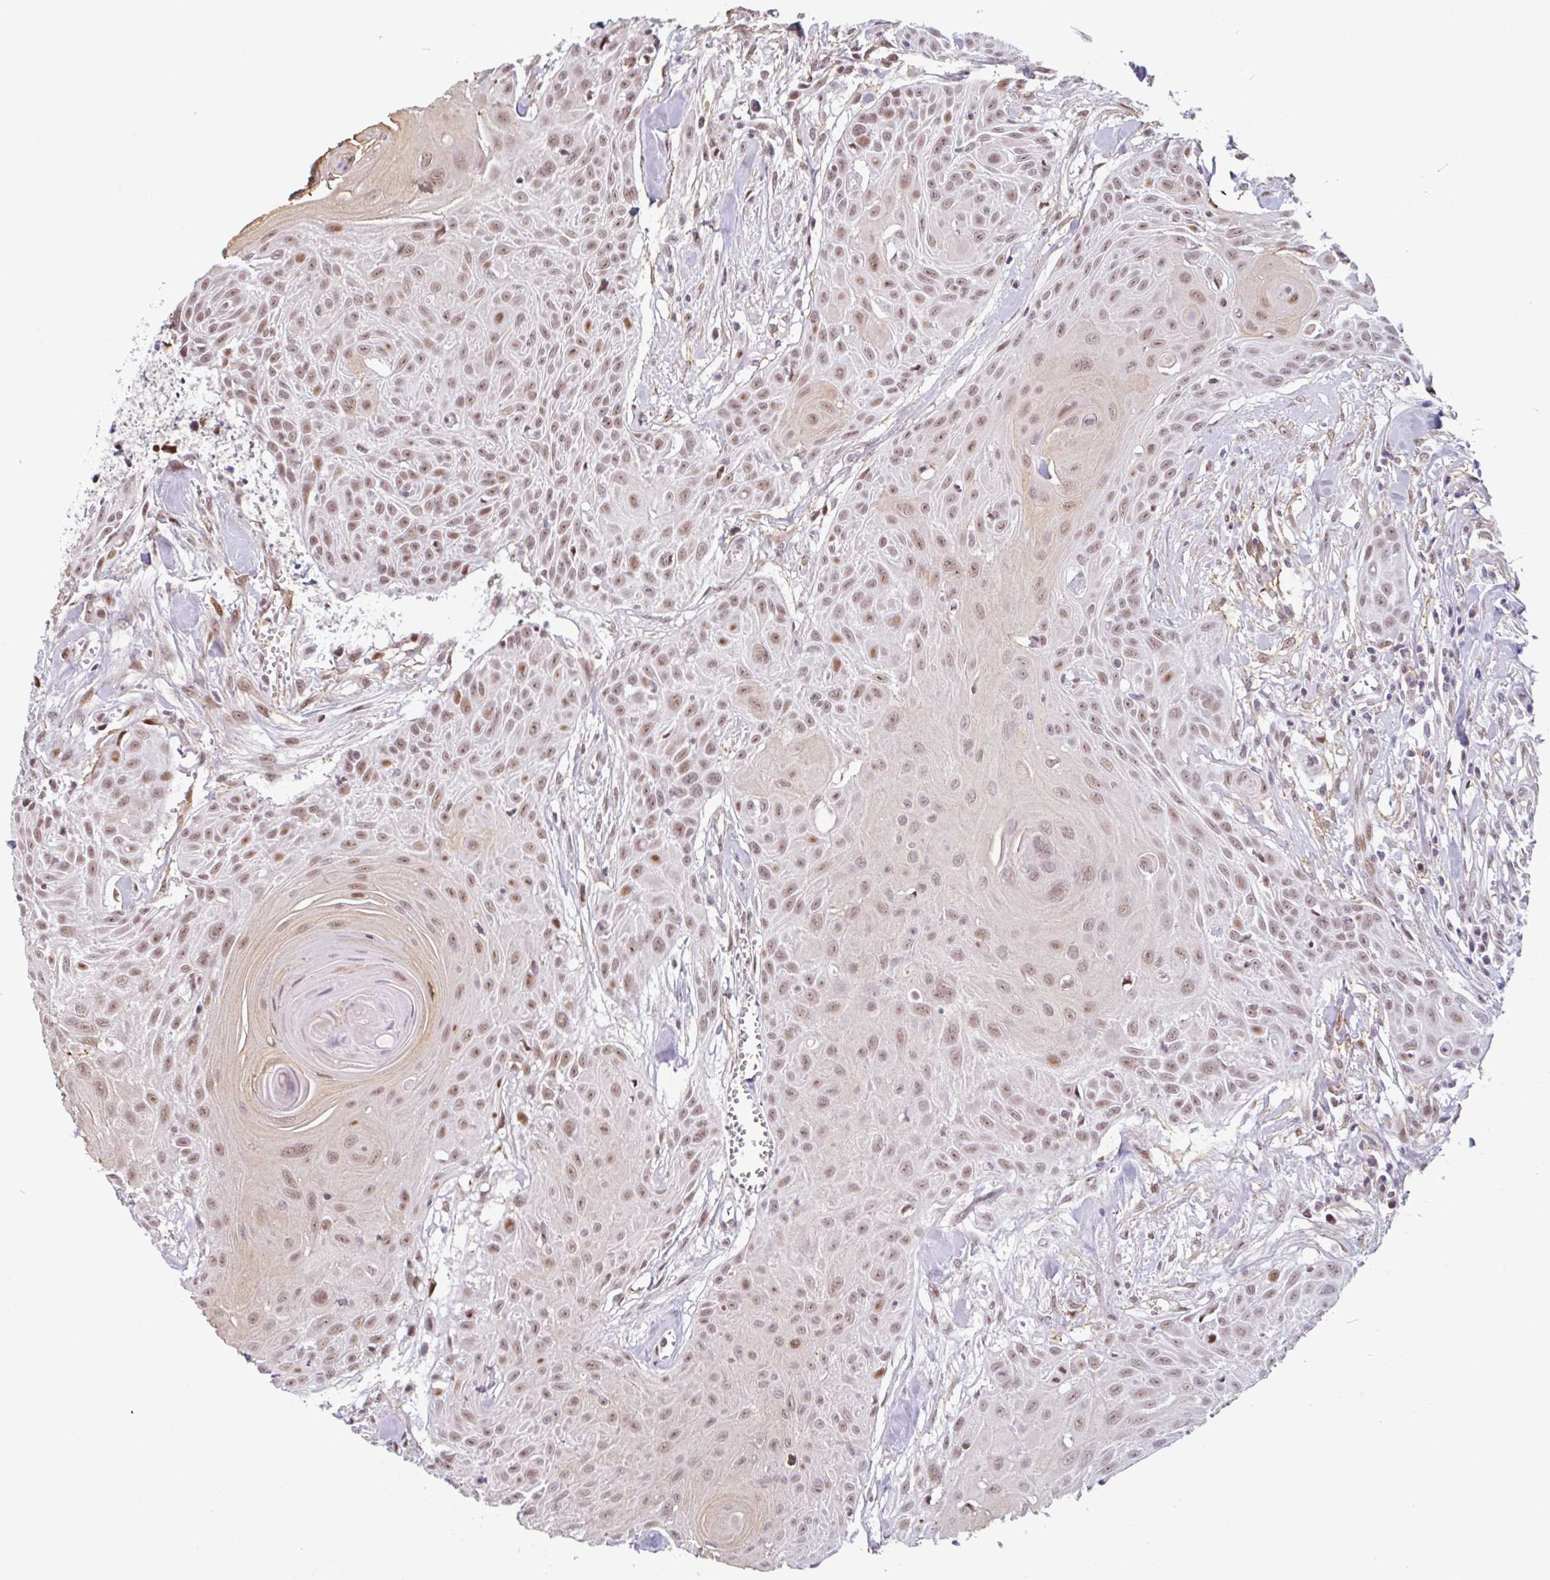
{"staining": {"intensity": "moderate", "quantity": ">75%", "location": "nuclear"}, "tissue": "head and neck cancer", "cell_type": "Tumor cells", "image_type": "cancer", "snomed": [{"axis": "morphology", "description": "Squamous cell carcinoma, NOS"}, {"axis": "topography", "description": "Lymph node"}, {"axis": "topography", "description": "Salivary gland"}, {"axis": "topography", "description": "Head-Neck"}], "caption": "Immunohistochemistry (IHC) image of neoplastic tissue: head and neck cancer (squamous cell carcinoma) stained using IHC reveals medium levels of moderate protein expression localized specifically in the nuclear of tumor cells, appearing as a nuclear brown color.", "gene": "TMEM119", "patient": {"sex": "female", "age": 74}}